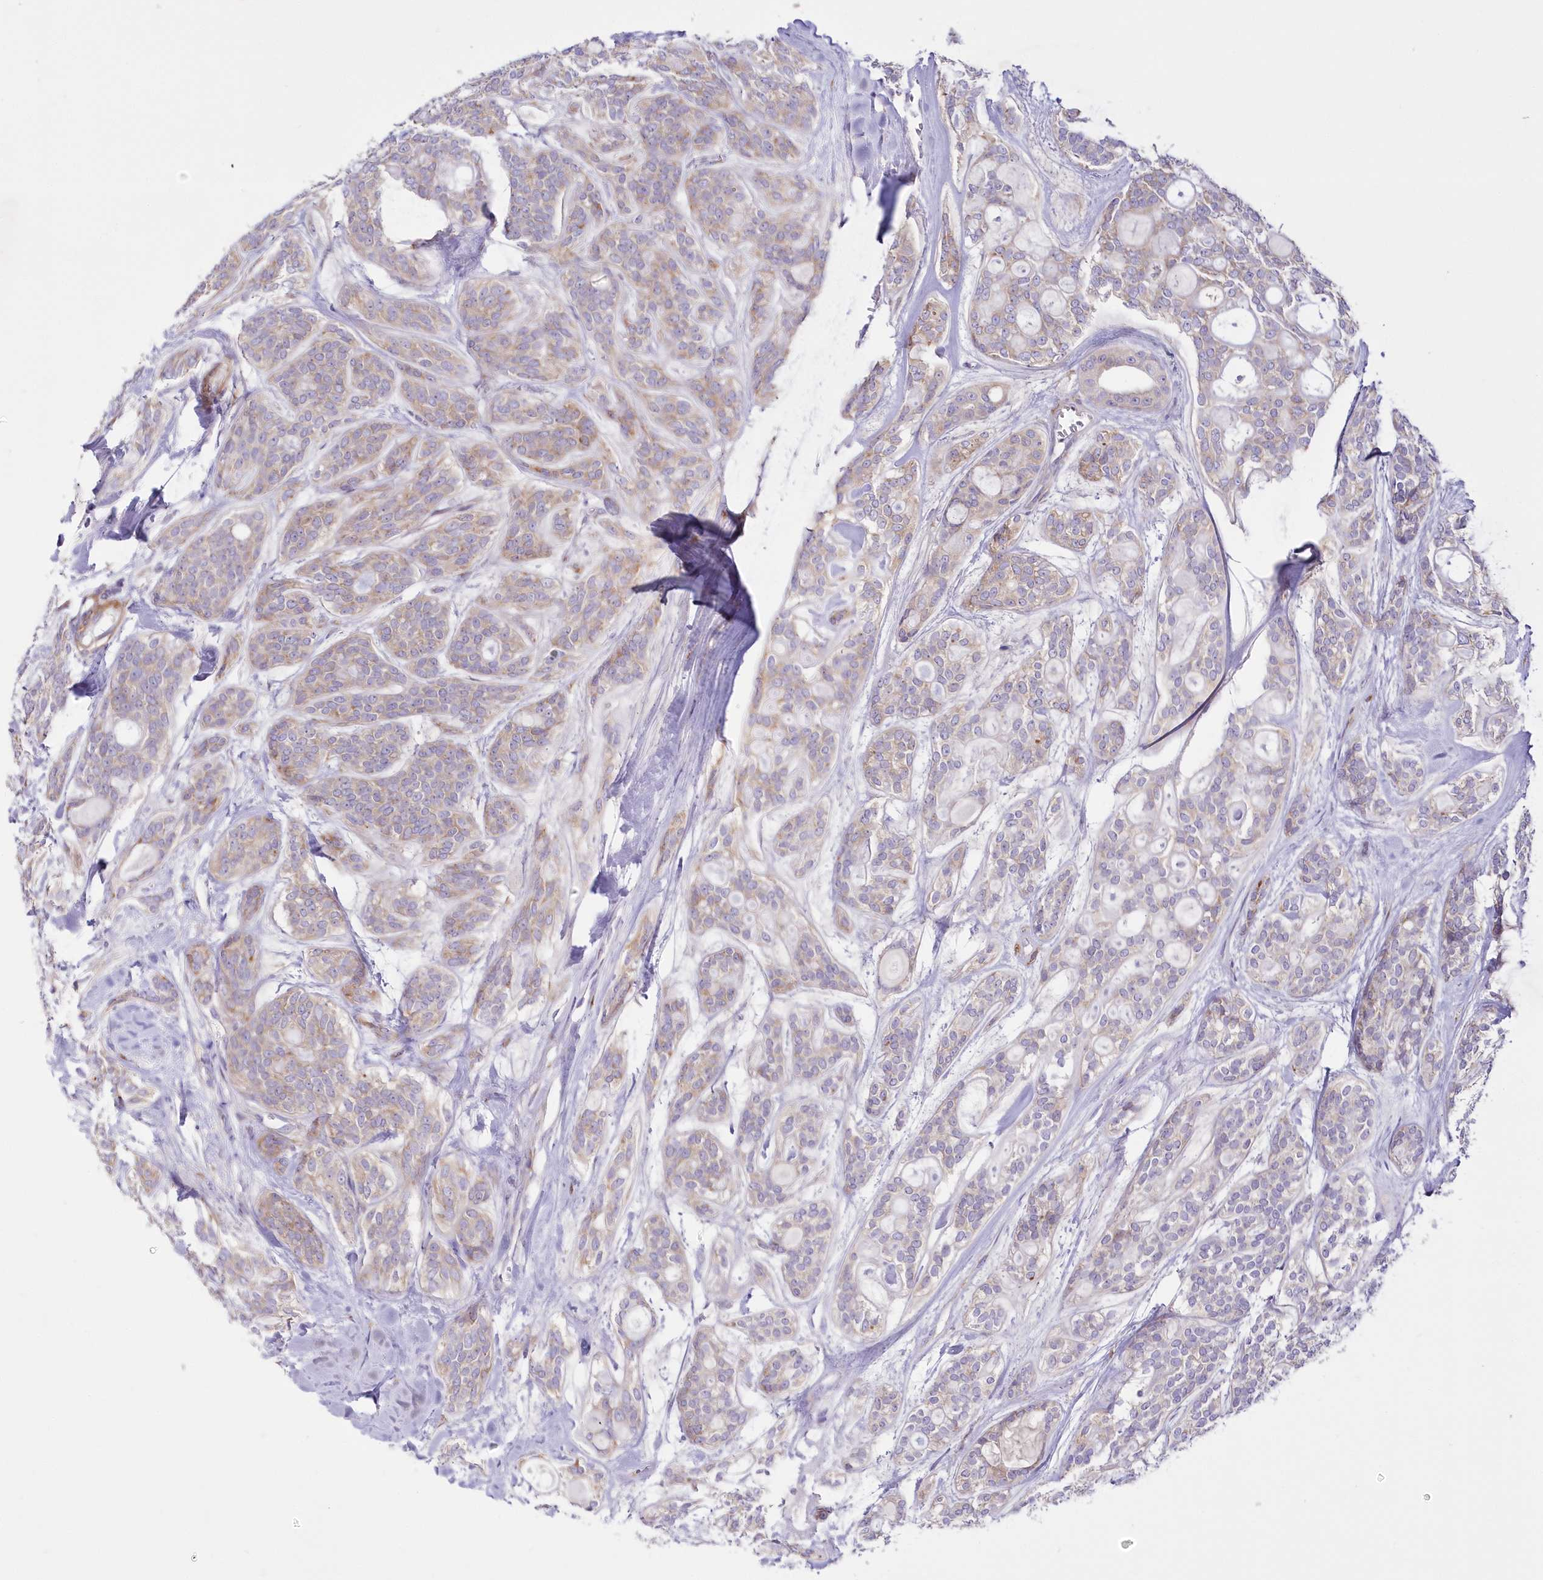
{"staining": {"intensity": "weak", "quantity": ">75%", "location": "cytoplasmic/membranous"}, "tissue": "head and neck cancer", "cell_type": "Tumor cells", "image_type": "cancer", "snomed": [{"axis": "morphology", "description": "Adenocarcinoma, NOS"}, {"axis": "topography", "description": "Head-Neck"}], "caption": "Human adenocarcinoma (head and neck) stained with a brown dye reveals weak cytoplasmic/membranous positive expression in about >75% of tumor cells.", "gene": "ARFGEF3", "patient": {"sex": "male", "age": 66}}